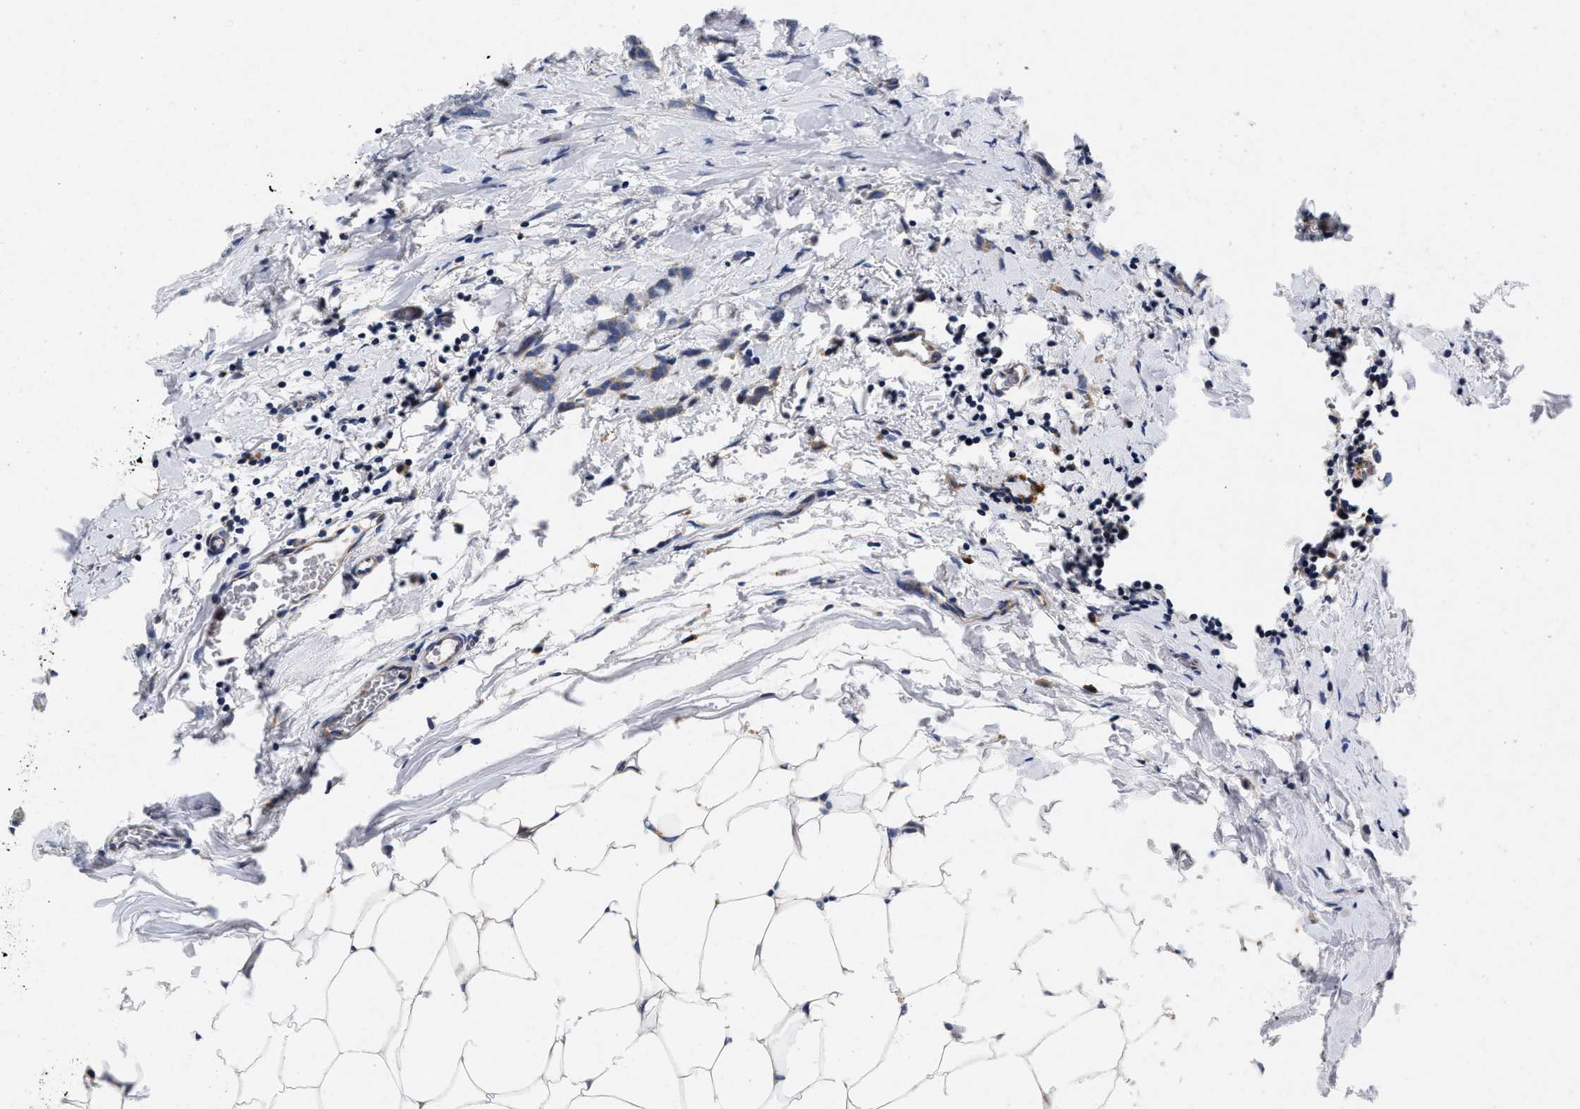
{"staining": {"intensity": "weak", "quantity": "<25%", "location": "cytoplasmic/membranous"}, "tissue": "breast cancer", "cell_type": "Tumor cells", "image_type": "cancer", "snomed": [{"axis": "morphology", "description": "Lobular carcinoma, in situ"}, {"axis": "morphology", "description": "Lobular carcinoma"}, {"axis": "topography", "description": "Breast"}], "caption": "The micrograph exhibits no significant expression in tumor cells of breast cancer (lobular carcinoma).", "gene": "LAD1", "patient": {"sex": "female", "age": 41}}